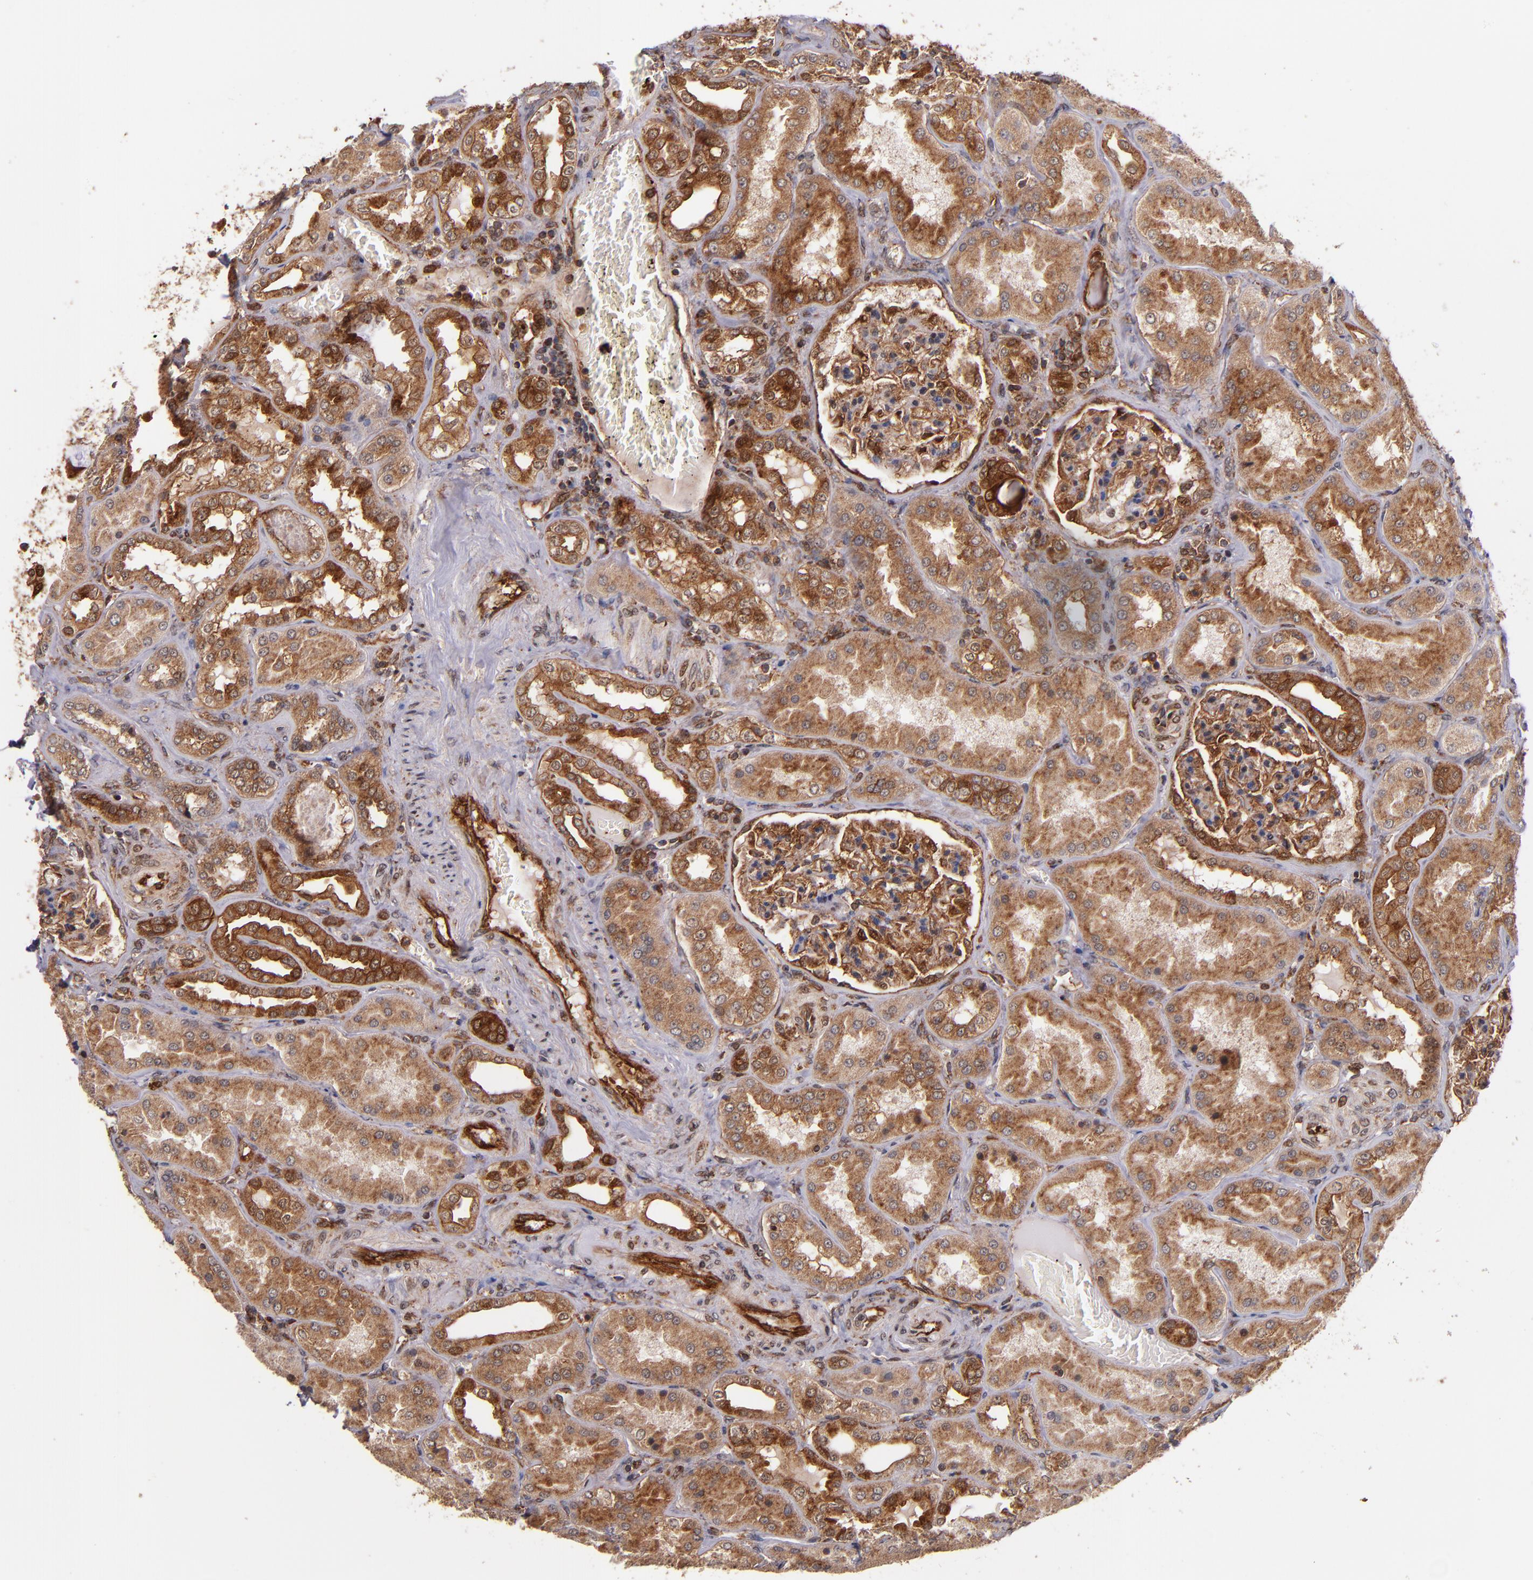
{"staining": {"intensity": "strong", "quantity": ">75%", "location": "cytoplasmic/membranous"}, "tissue": "kidney", "cell_type": "Cells in glomeruli", "image_type": "normal", "snomed": [{"axis": "morphology", "description": "Normal tissue, NOS"}, {"axis": "topography", "description": "Kidney"}], "caption": "Brown immunohistochemical staining in unremarkable kidney demonstrates strong cytoplasmic/membranous positivity in approximately >75% of cells in glomeruli. The protein of interest is stained brown, and the nuclei are stained in blue (DAB IHC with brightfield microscopy, high magnification).", "gene": "STX8", "patient": {"sex": "female", "age": 56}}